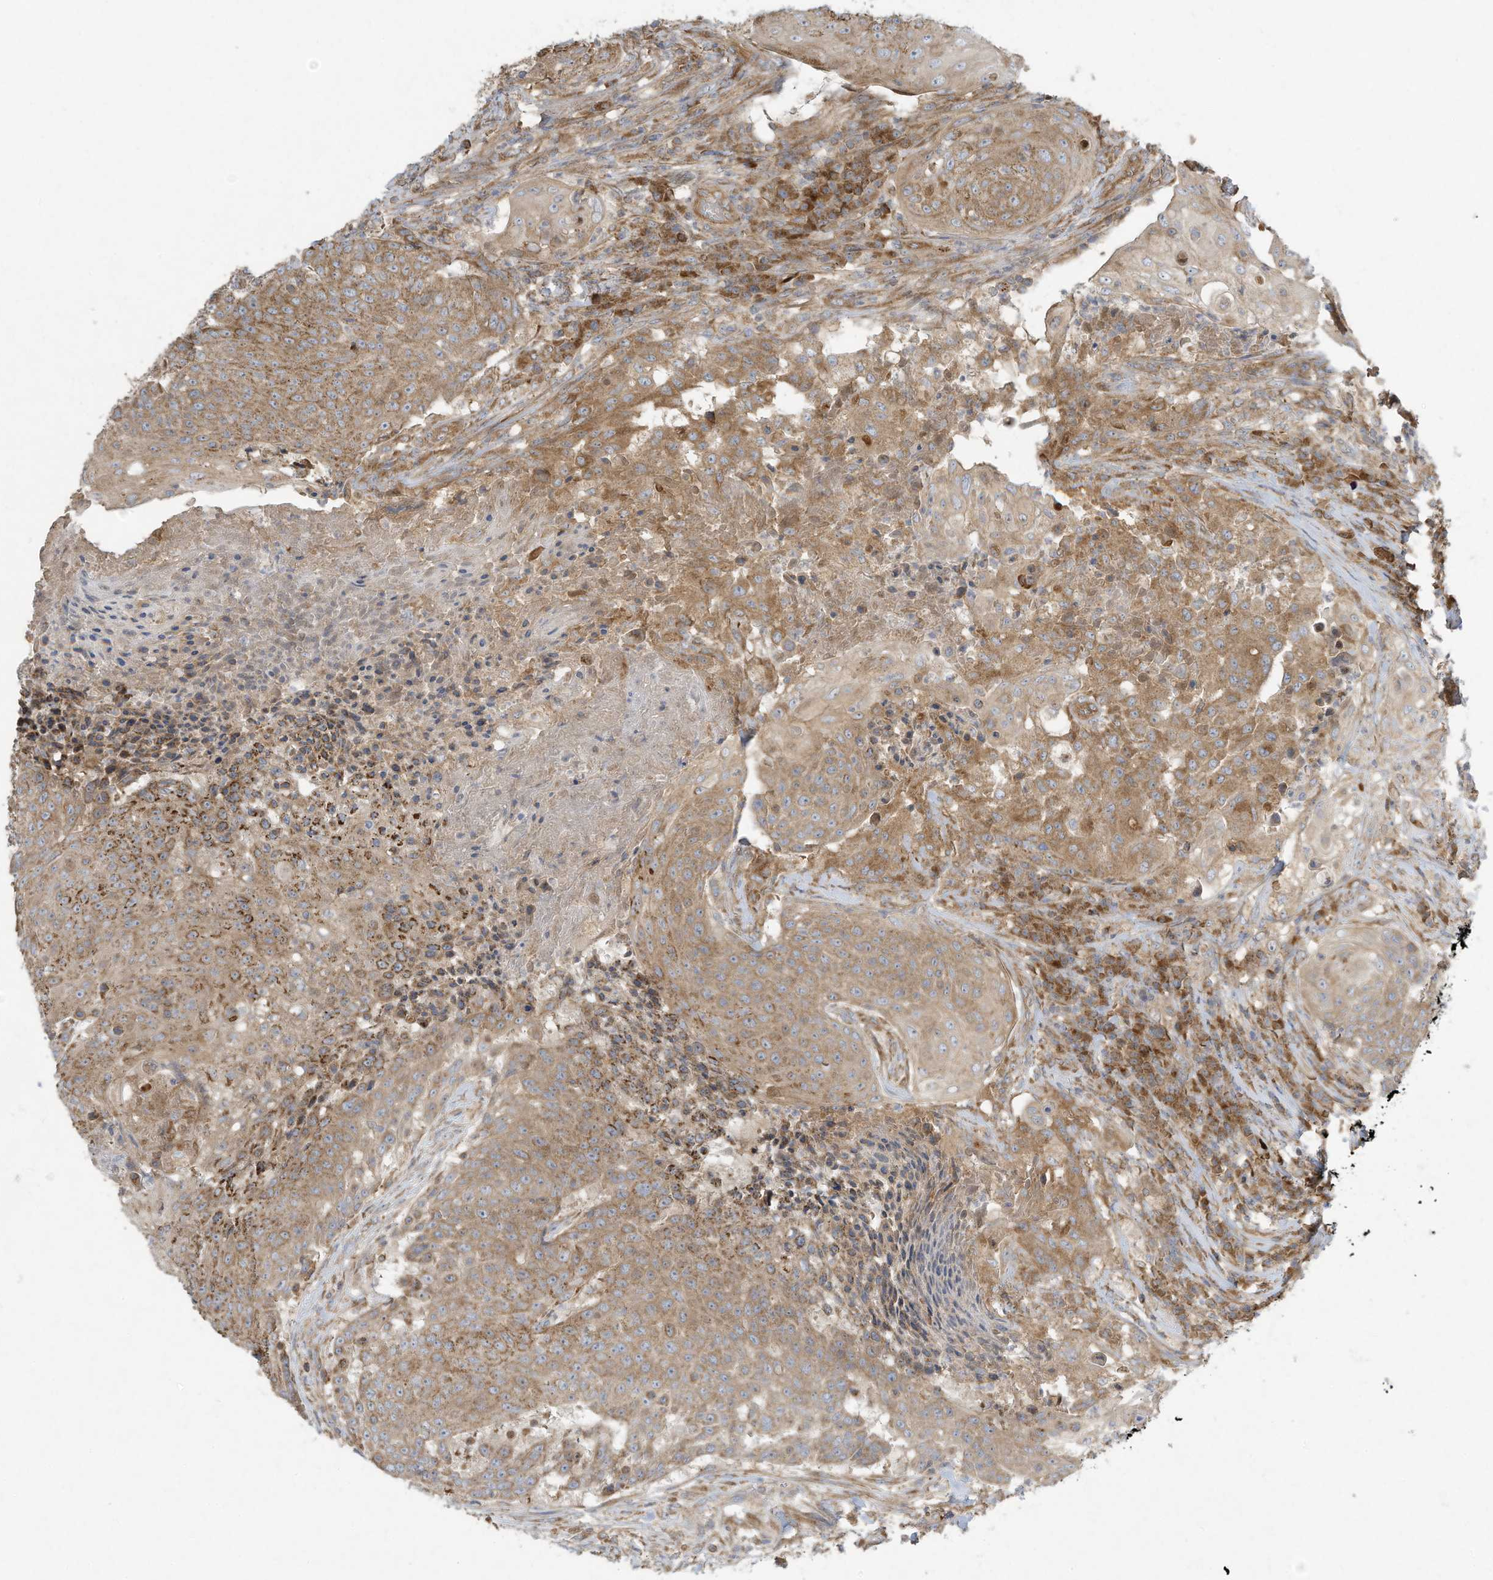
{"staining": {"intensity": "moderate", "quantity": ">75%", "location": "cytoplasmic/membranous"}, "tissue": "urothelial cancer", "cell_type": "Tumor cells", "image_type": "cancer", "snomed": [{"axis": "morphology", "description": "Urothelial carcinoma, High grade"}, {"axis": "topography", "description": "Urinary bladder"}], "caption": "Tumor cells demonstrate medium levels of moderate cytoplasmic/membranous staining in about >75% of cells in urothelial carcinoma (high-grade).", "gene": "SYNJ2", "patient": {"sex": "female", "age": 63}}